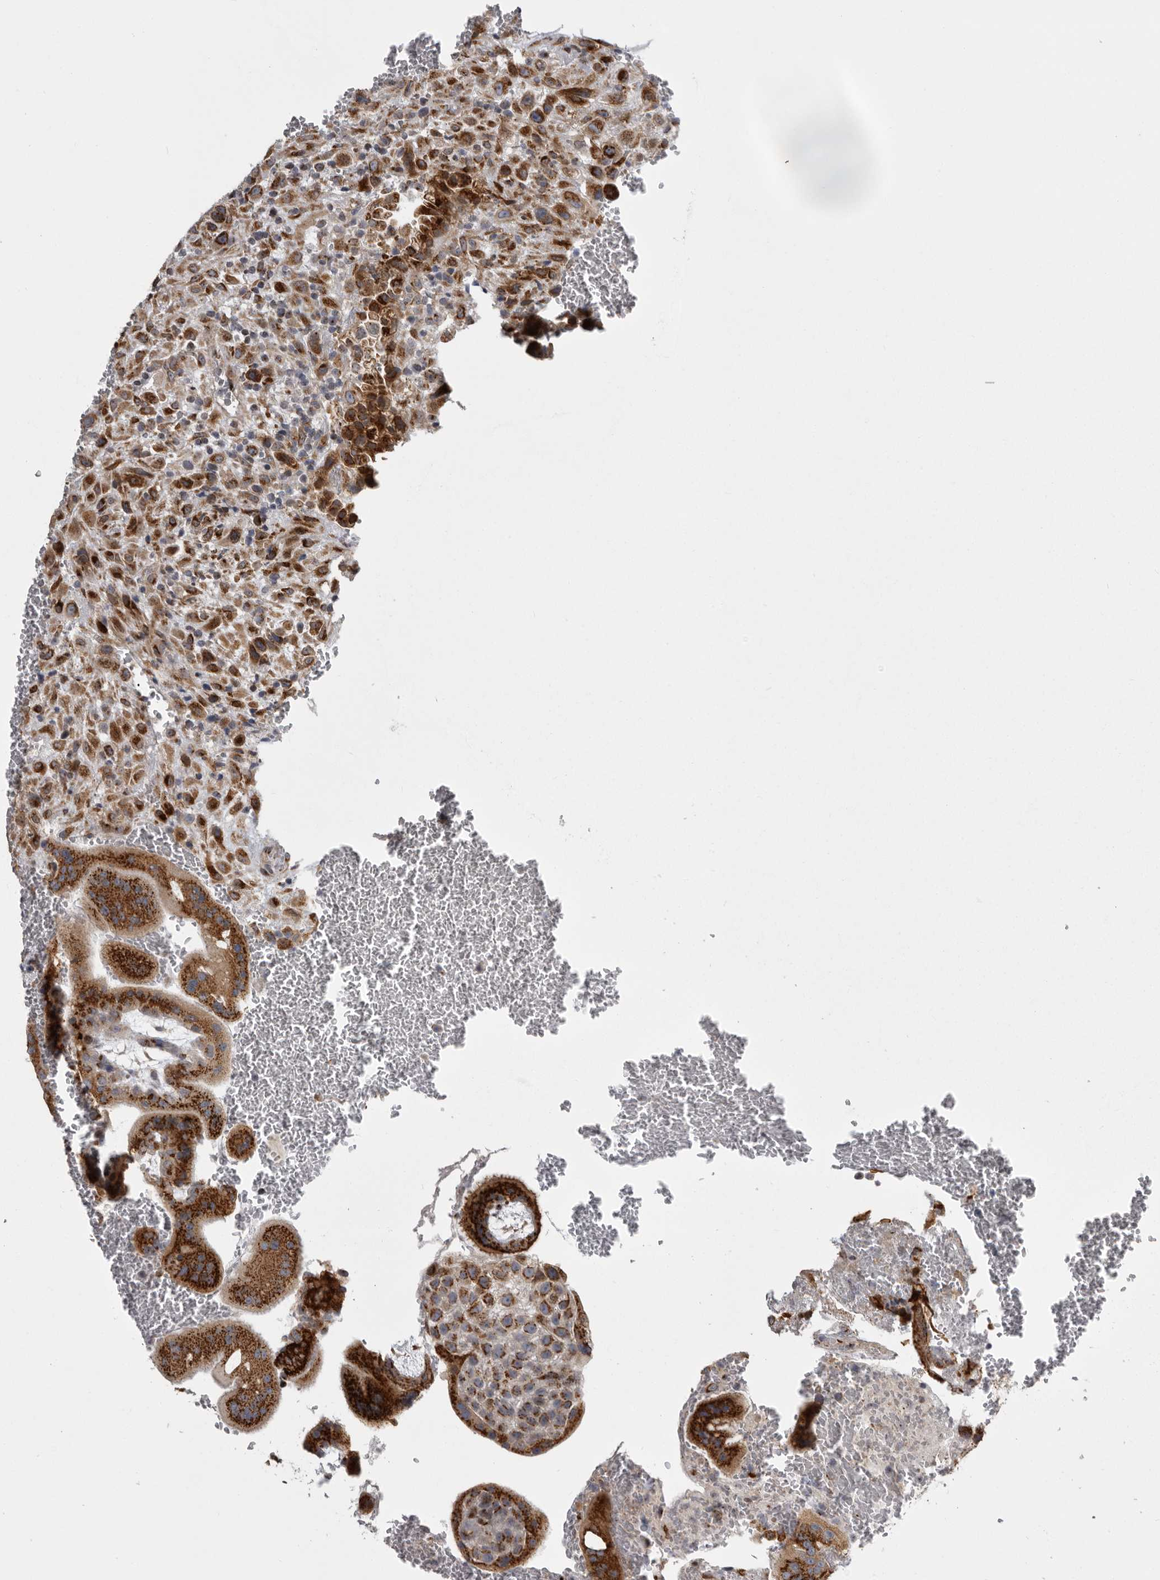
{"staining": {"intensity": "strong", "quantity": ">75%", "location": "cytoplasmic/membranous"}, "tissue": "placenta", "cell_type": "Trophoblastic cells", "image_type": "normal", "snomed": [{"axis": "morphology", "description": "Normal tissue, NOS"}, {"axis": "topography", "description": "Placenta"}], "caption": "Strong cytoplasmic/membranous protein positivity is present in about >75% of trophoblastic cells in placenta. Nuclei are stained in blue.", "gene": "WDR47", "patient": {"sex": "female", "age": 35}}